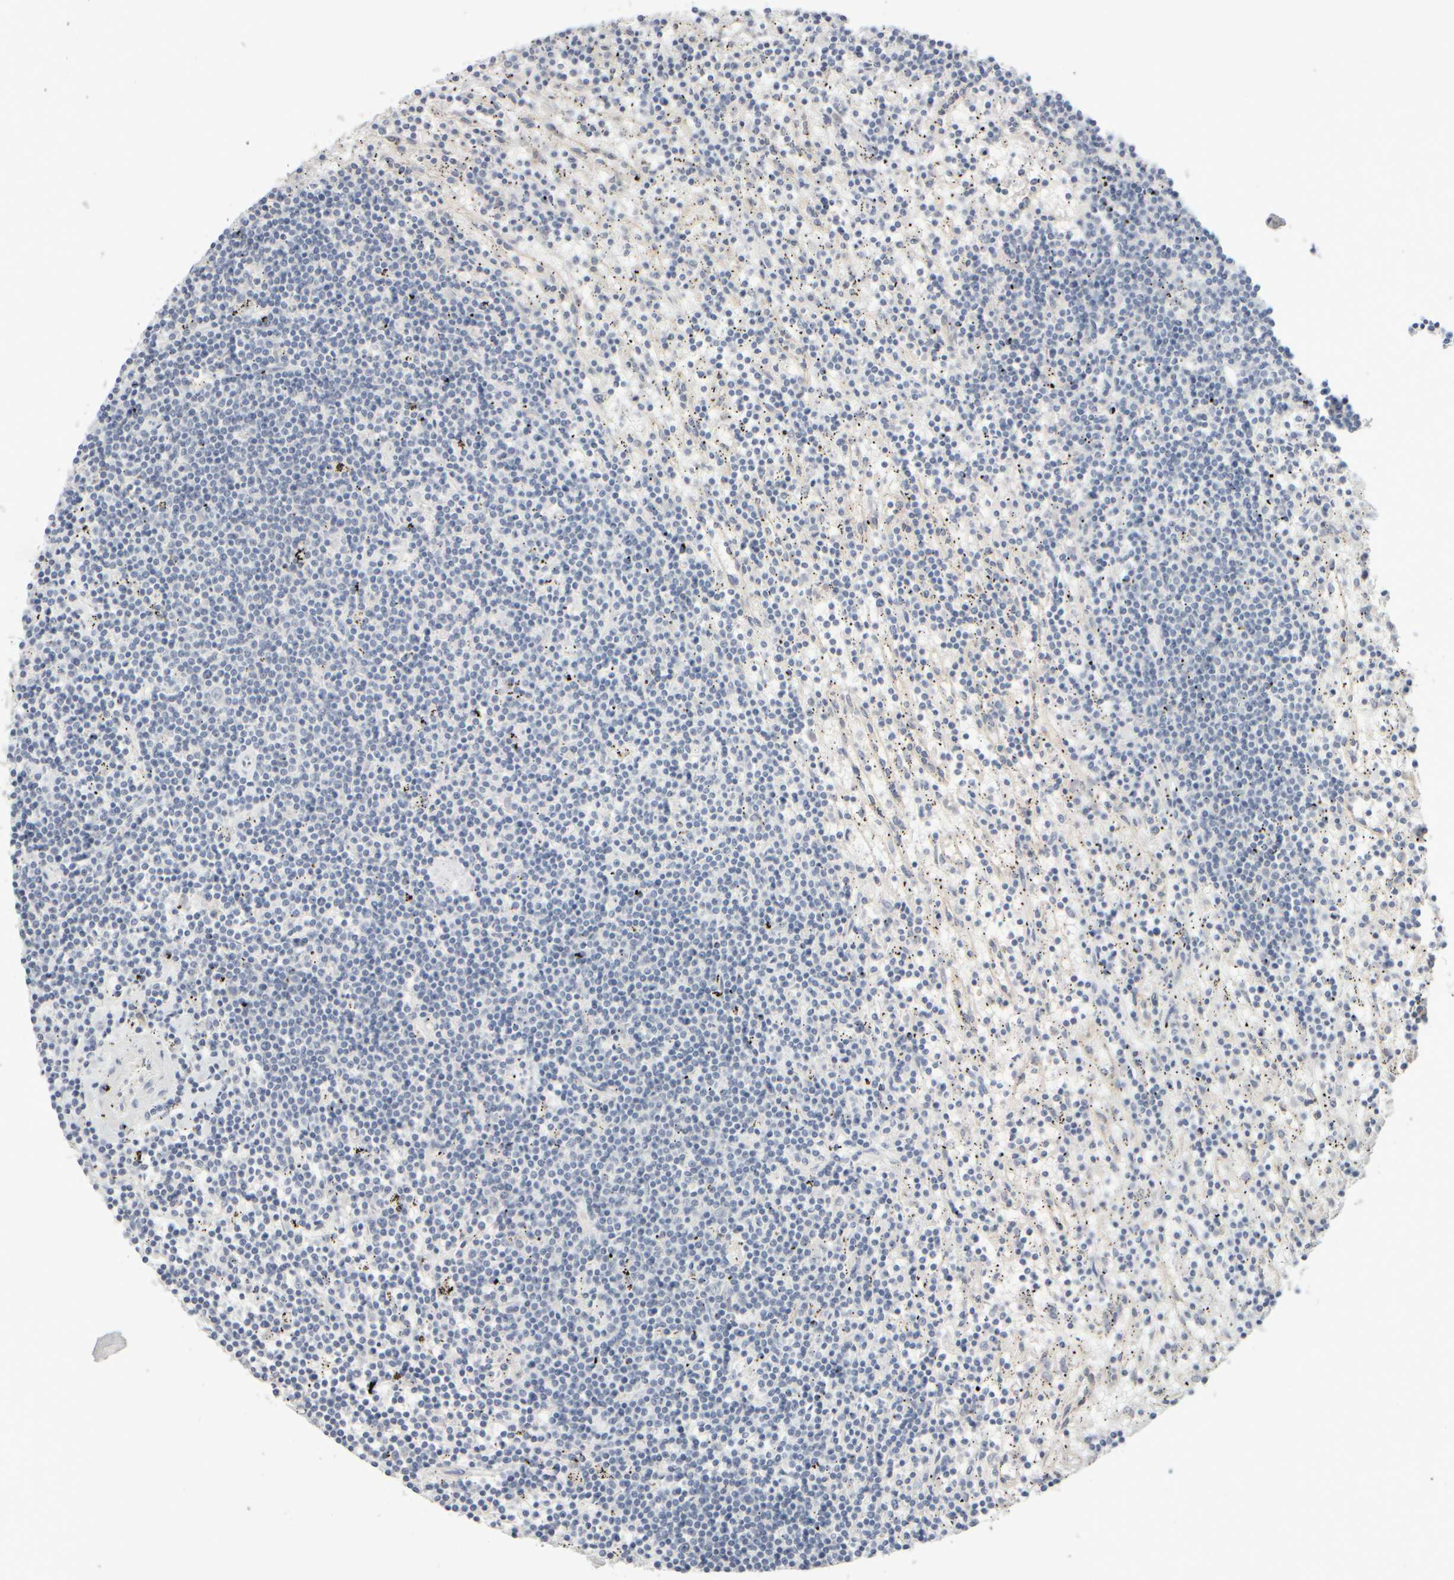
{"staining": {"intensity": "negative", "quantity": "none", "location": "none"}, "tissue": "lymphoma", "cell_type": "Tumor cells", "image_type": "cancer", "snomed": [{"axis": "morphology", "description": "Malignant lymphoma, non-Hodgkin's type, Low grade"}, {"axis": "topography", "description": "Spleen"}], "caption": "Tumor cells are negative for protein expression in human lymphoma. The staining is performed using DAB (3,3'-diaminobenzidine) brown chromogen with nuclei counter-stained in using hematoxylin.", "gene": "GOPC", "patient": {"sex": "male", "age": 76}}